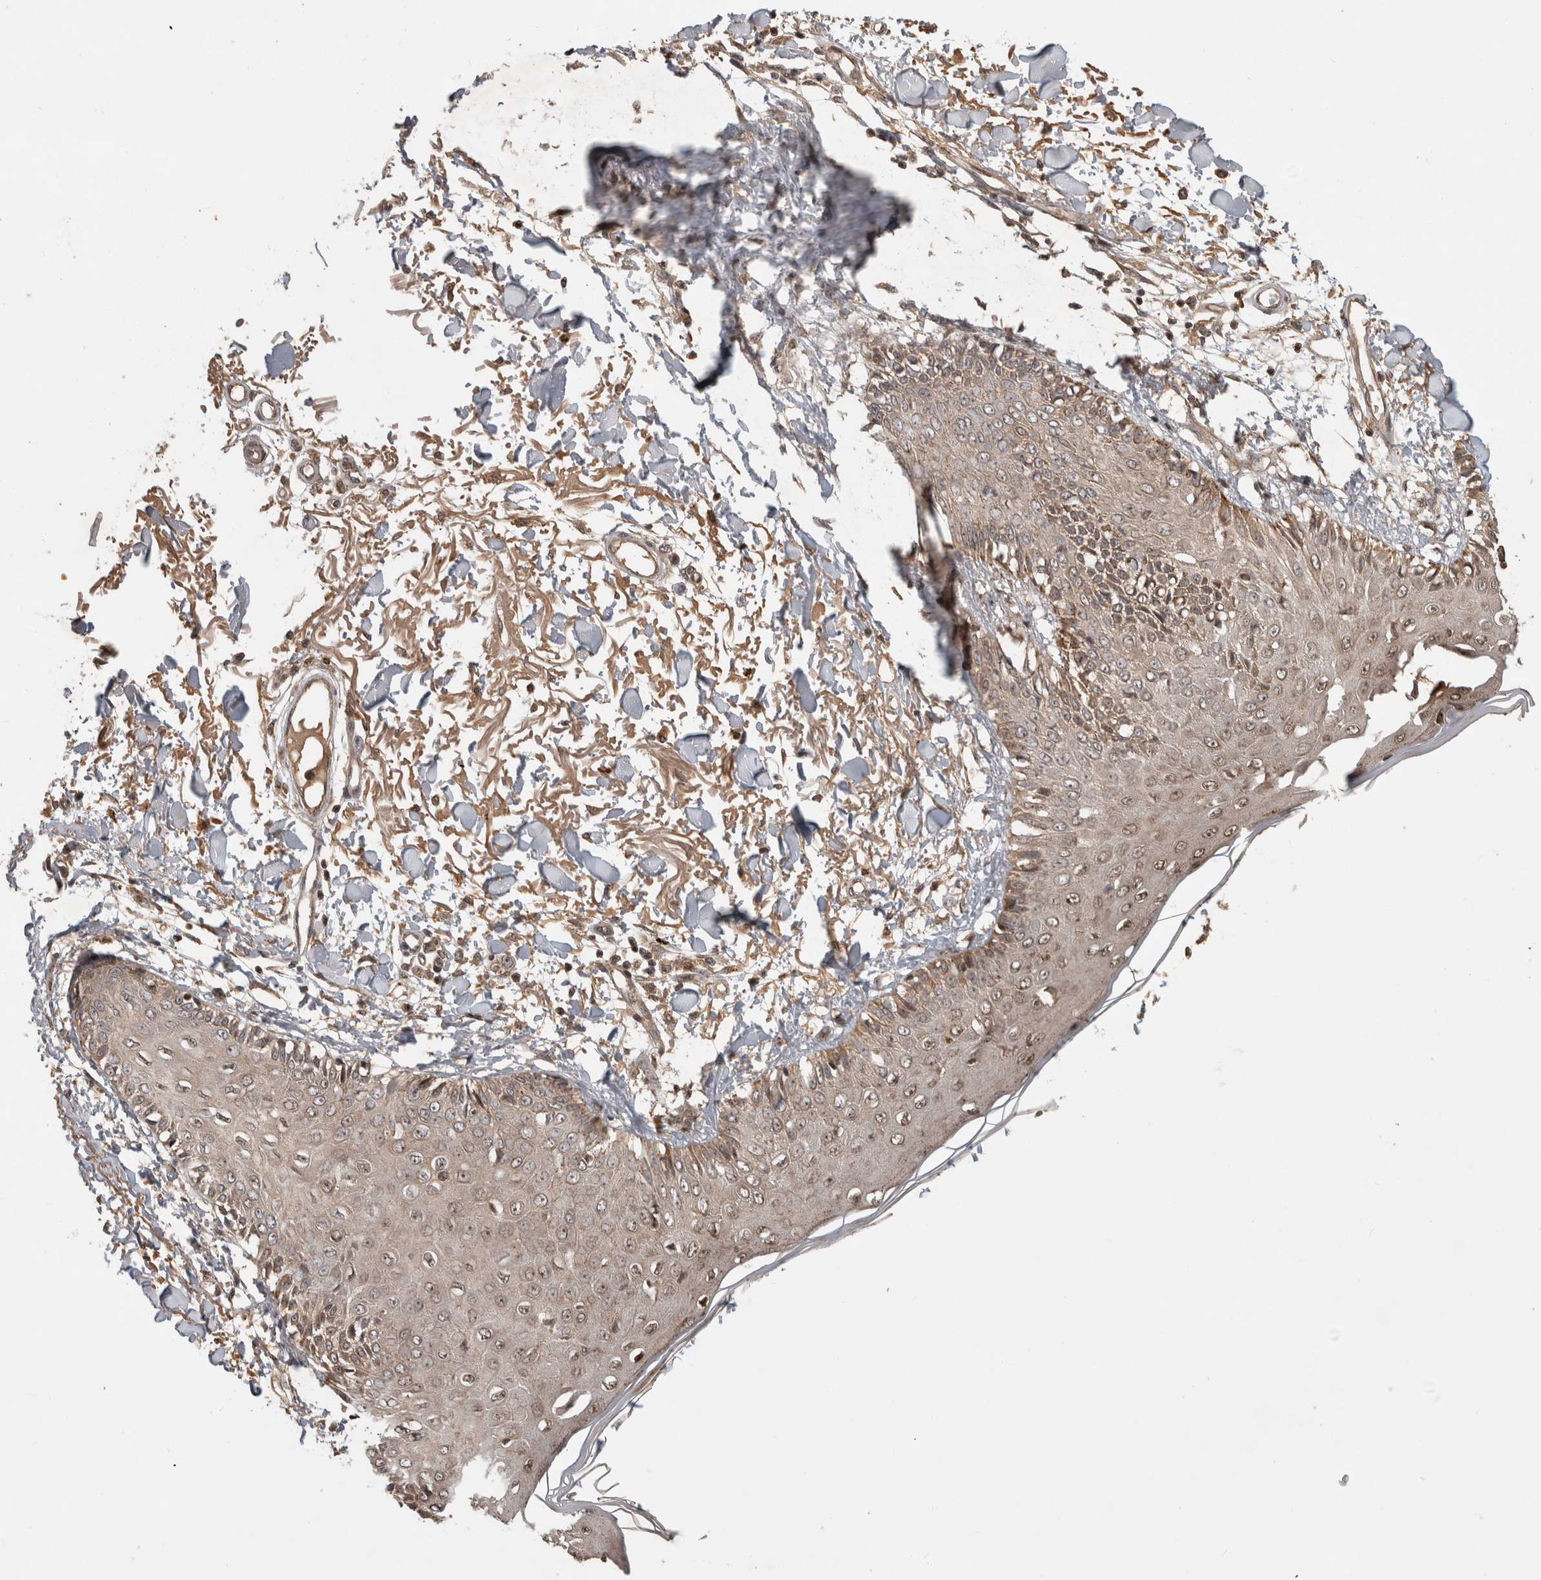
{"staining": {"intensity": "moderate", "quantity": ">75%", "location": "cytoplasmic/membranous"}, "tissue": "skin", "cell_type": "Fibroblasts", "image_type": "normal", "snomed": [{"axis": "morphology", "description": "Normal tissue, NOS"}, {"axis": "morphology", "description": "Squamous cell carcinoma, NOS"}, {"axis": "topography", "description": "Skin"}, {"axis": "topography", "description": "Peripheral nerve tissue"}], "caption": "Immunohistochemistry image of unremarkable human skin stained for a protein (brown), which shows medium levels of moderate cytoplasmic/membranous staining in about >75% of fibroblasts.", "gene": "PITPNC1", "patient": {"sex": "male", "age": 83}}